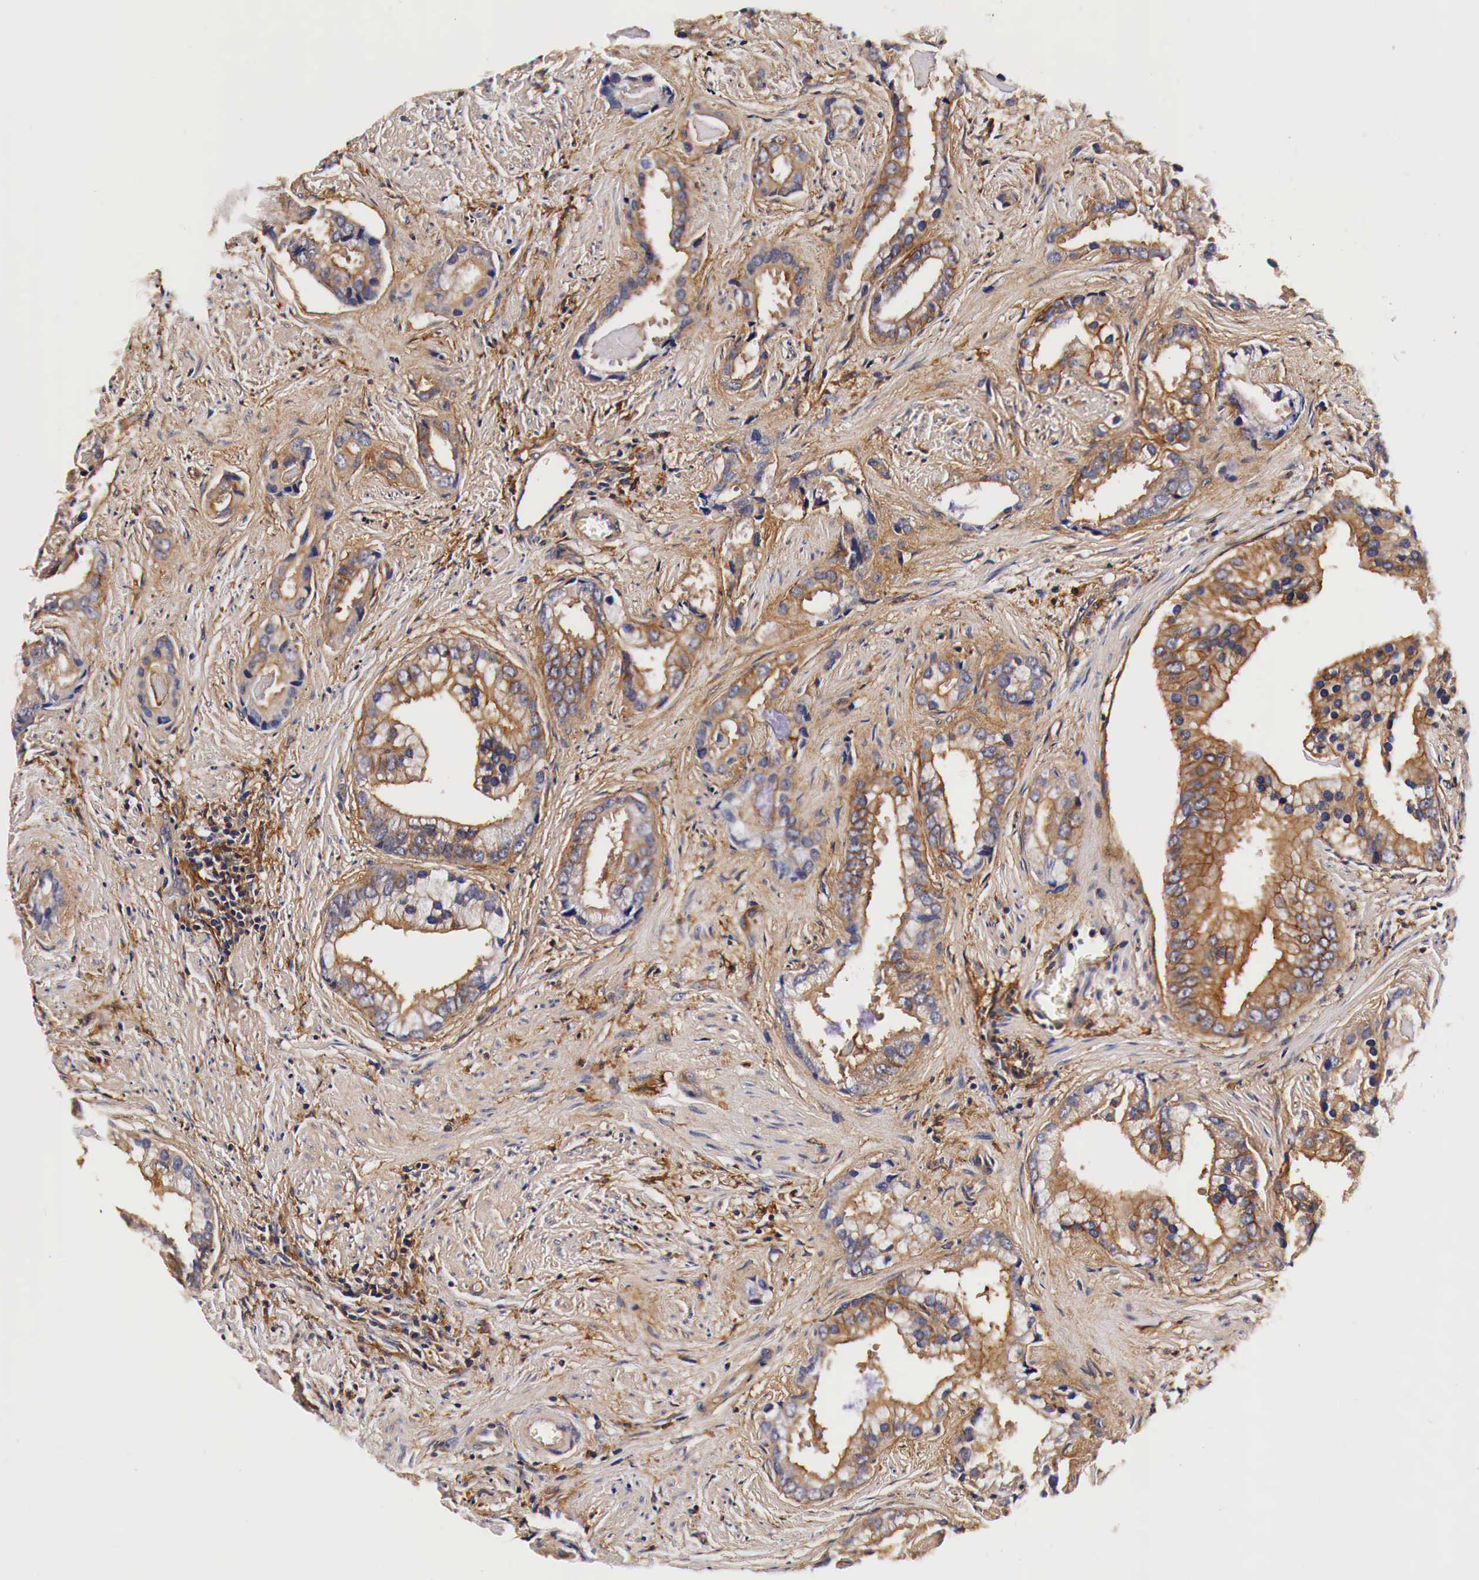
{"staining": {"intensity": "moderate", "quantity": ">75%", "location": "cytoplasmic/membranous"}, "tissue": "prostate cancer", "cell_type": "Tumor cells", "image_type": "cancer", "snomed": [{"axis": "morphology", "description": "Adenocarcinoma, Medium grade"}, {"axis": "topography", "description": "Prostate"}], "caption": "An IHC micrograph of tumor tissue is shown. Protein staining in brown shows moderate cytoplasmic/membranous positivity in prostate adenocarcinoma (medium-grade) within tumor cells.", "gene": "RP2", "patient": {"sex": "male", "age": 65}}